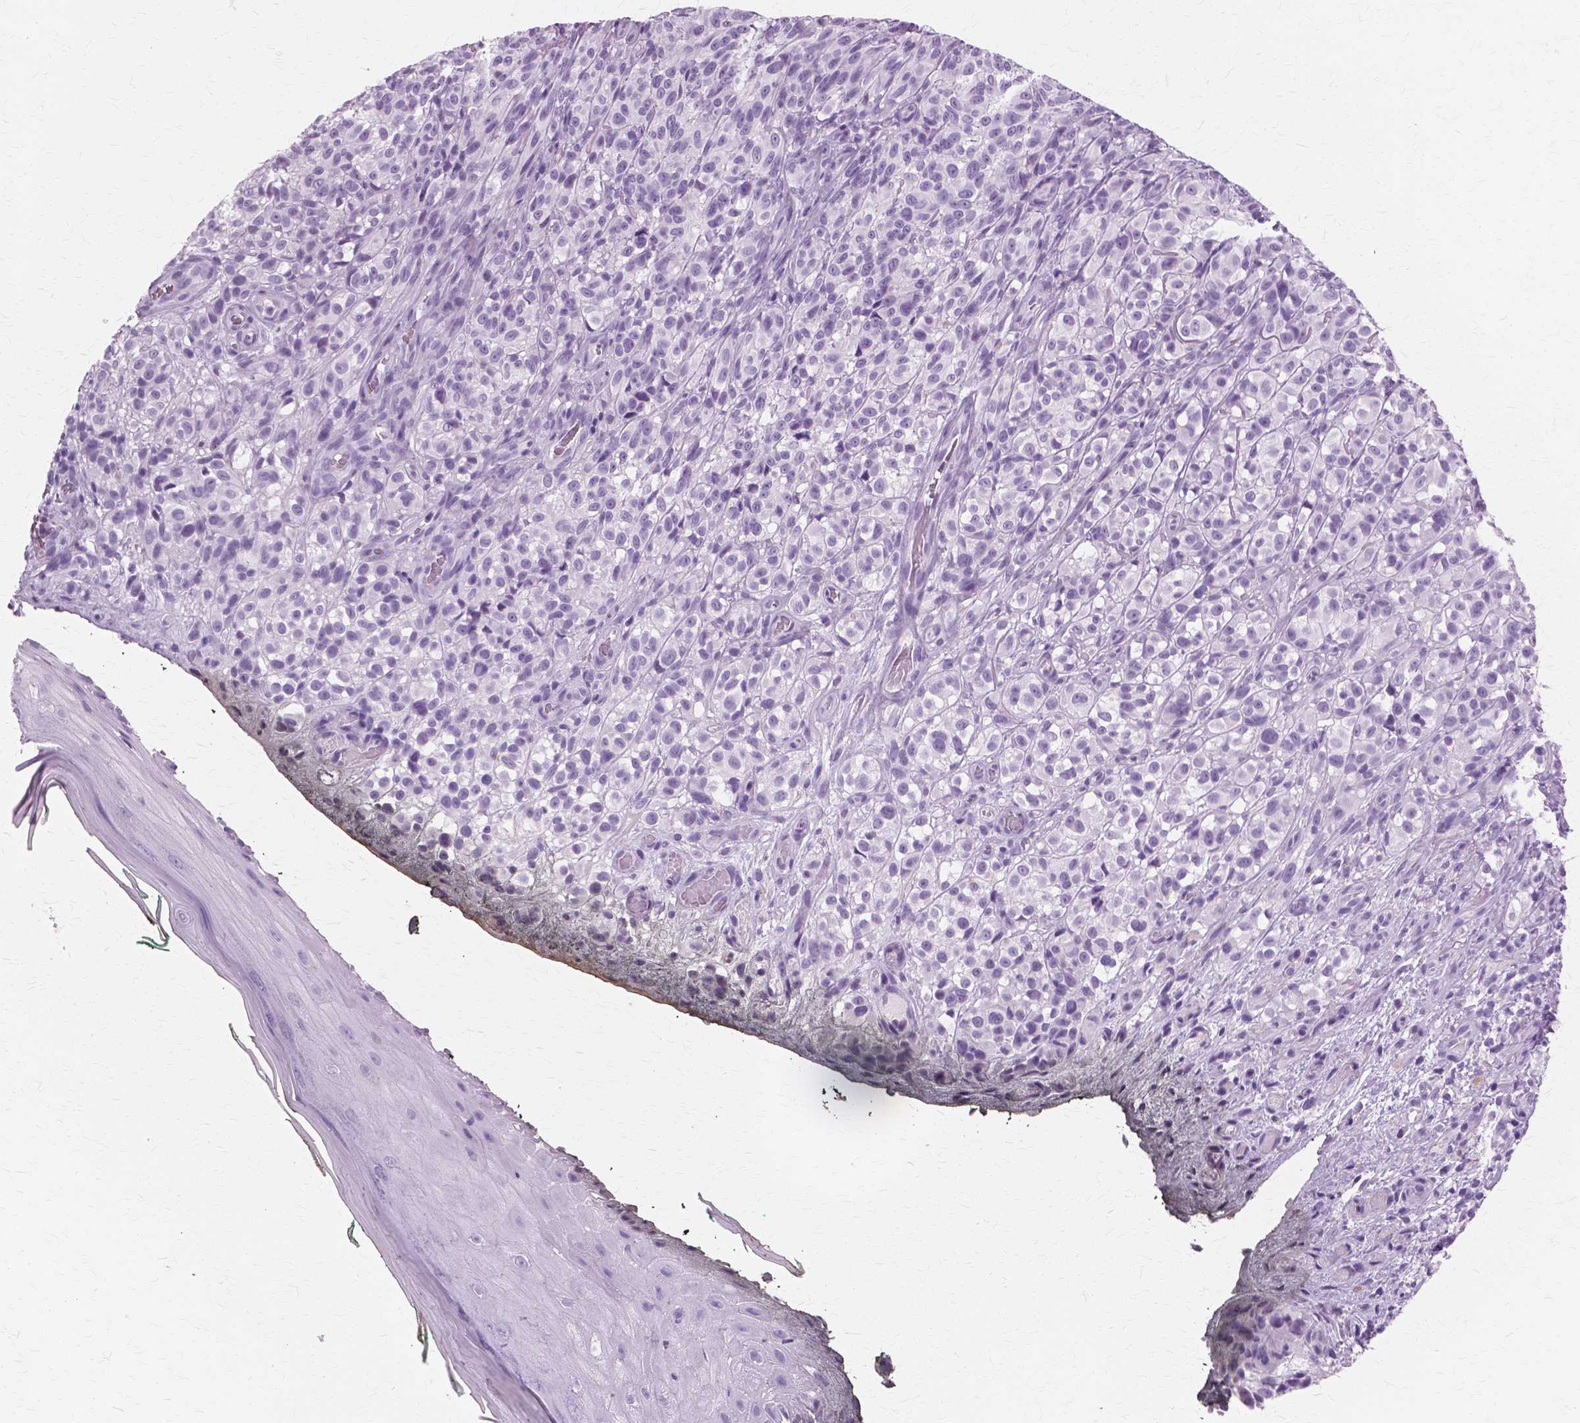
{"staining": {"intensity": "negative", "quantity": "none", "location": "none"}, "tissue": "melanoma", "cell_type": "Tumor cells", "image_type": "cancer", "snomed": [{"axis": "morphology", "description": "Malignant melanoma, NOS"}, {"axis": "topography", "description": "Skin"}], "caption": "DAB immunohistochemical staining of human melanoma reveals no significant staining in tumor cells. Brightfield microscopy of immunohistochemistry stained with DAB (brown) and hematoxylin (blue), captured at high magnification.", "gene": "SFTPD", "patient": {"sex": "female", "age": 85}}